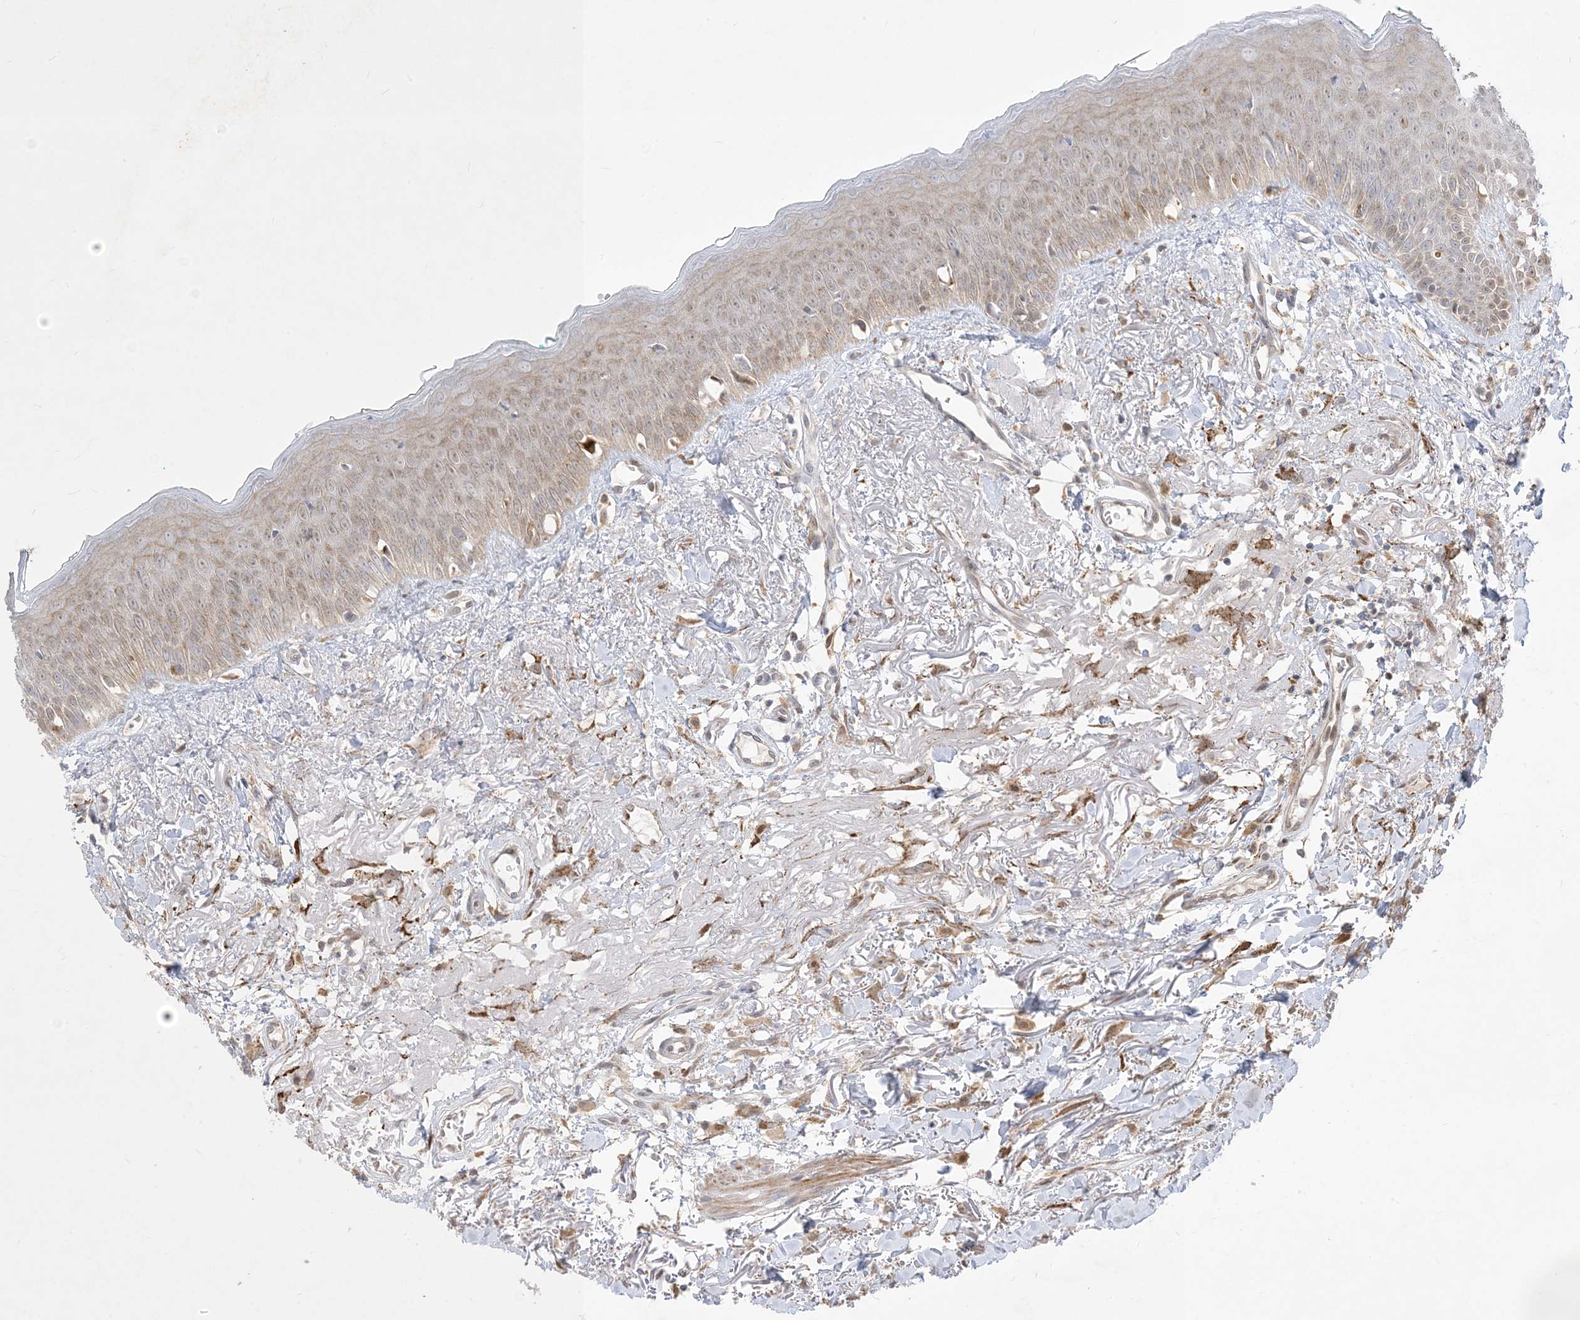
{"staining": {"intensity": "moderate", "quantity": "25%-75%", "location": "cytoplasmic/membranous,nuclear"}, "tissue": "oral mucosa", "cell_type": "Squamous epithelial cells", "image_type": "normal", "snomed": [{"axis": "morphology", "description": "Normal tissue, NOS"}, {"axis": "topography", "description": "Oral tissue"}], "caption": "Unremarkable oral mucosa demonstrates moderate cytoplasmic/membranous,nuclear expression in about 25%-75% of squamous epithelial cells, visualized by immunohistochemistry. Nuclei are stained in blue.", "gene": "BHLHE40", "patient": {"sex": "female", "age": 70}}